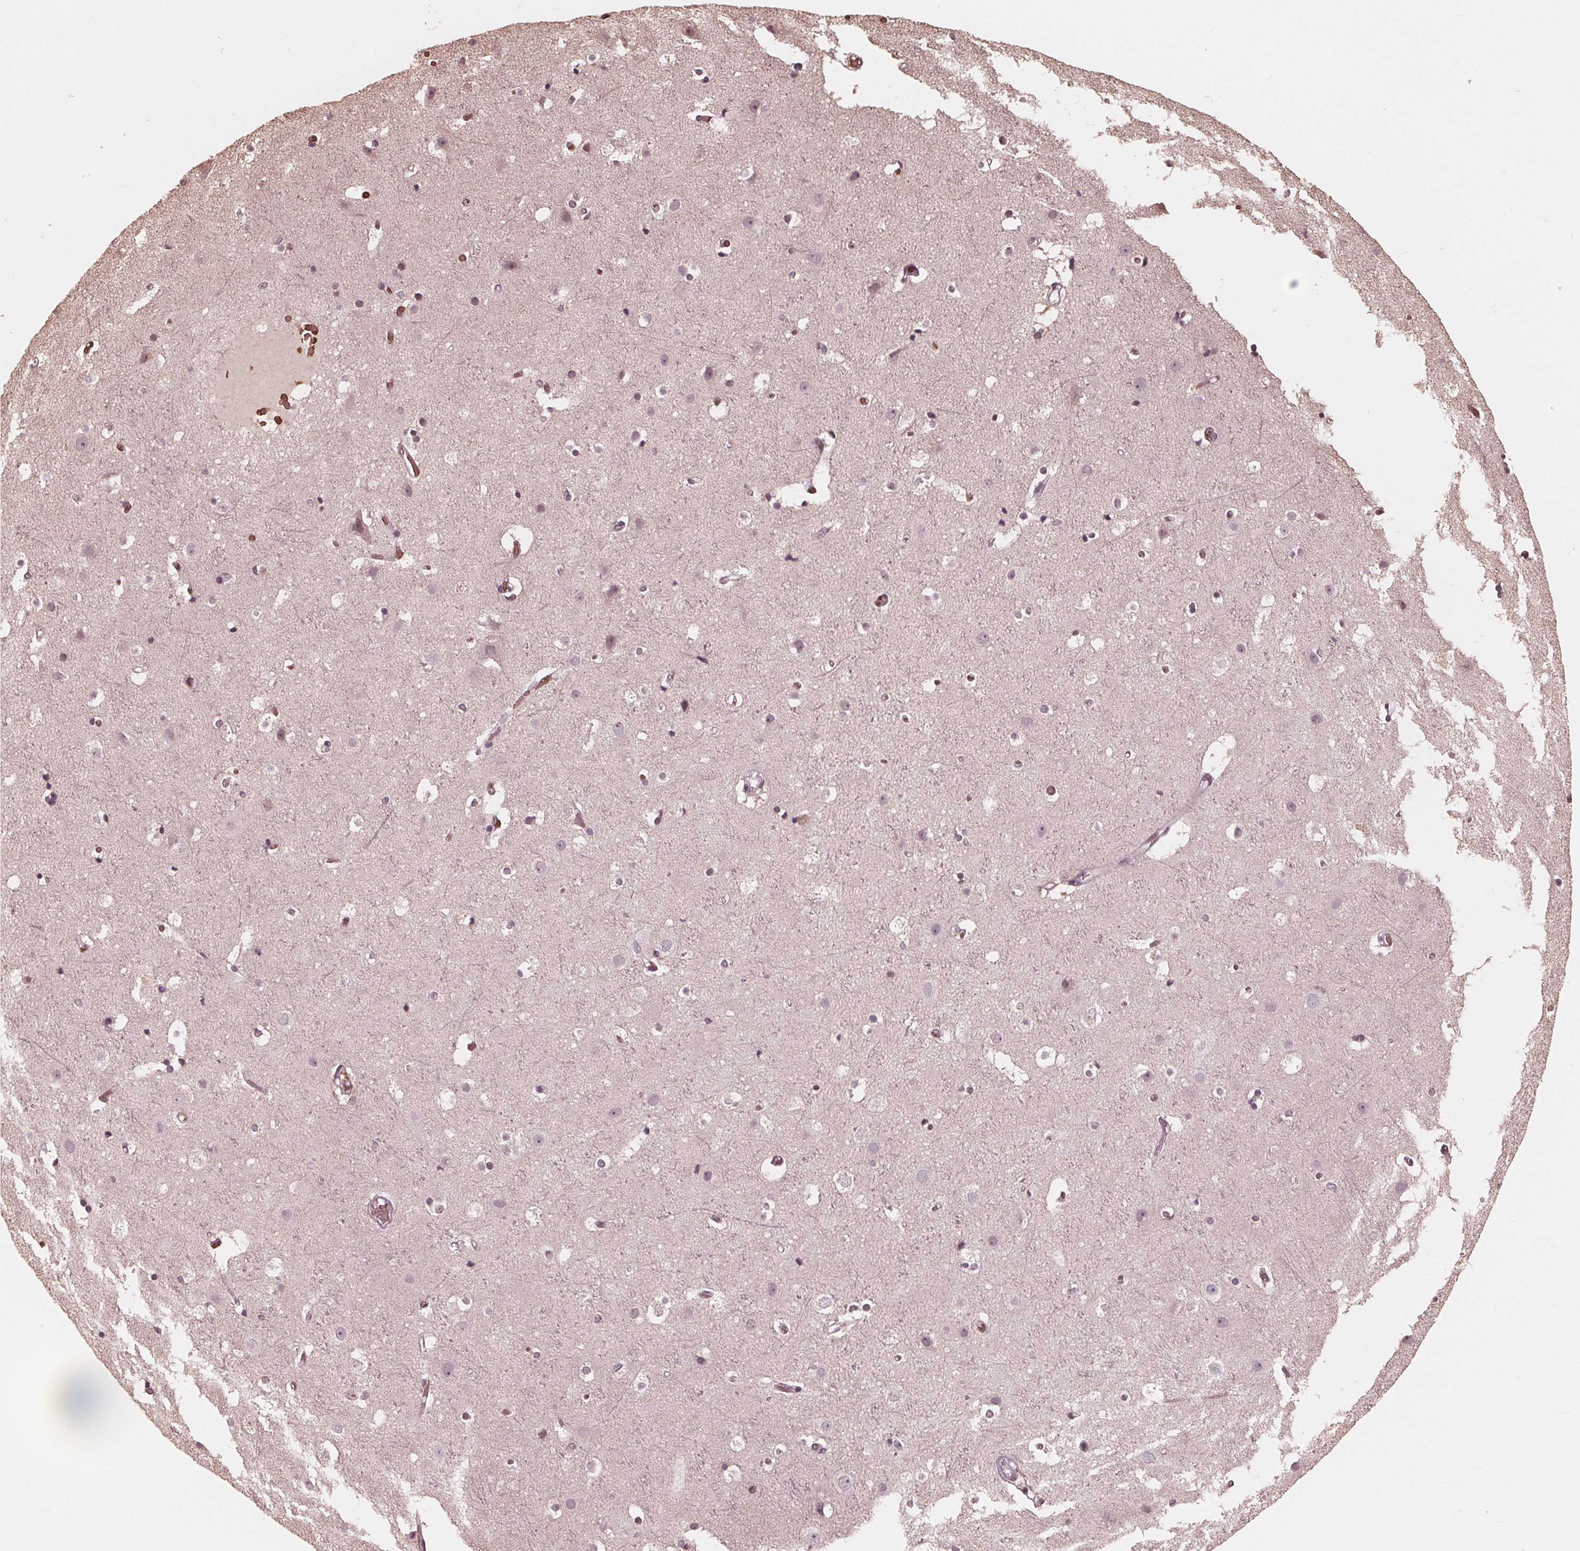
{"staining": {"intensity": "weak", "quantity": "<25%", "location": "cytoplasmic/membranous,nuclear"}, "tissue": "cerebral cortex", "cell_type": "Endothelial cells", "image_type": "normal", "snomed": [{"axis": "morphology", "description": "Normal tissue, NOS"}, {"axis": "topography", "description": "Cerebral cortex"}], "caption": "Histopathology image shows no protein expression in endothelial cells of normal cerebral cortex. The staining is performed using DAB (3,3'-diaminobenzidine) brown chromogen with nuclei counter-stained in using hematoxylin.", "gene": "HIRIP3", "patient": {"sex": "female", "age": 52}}